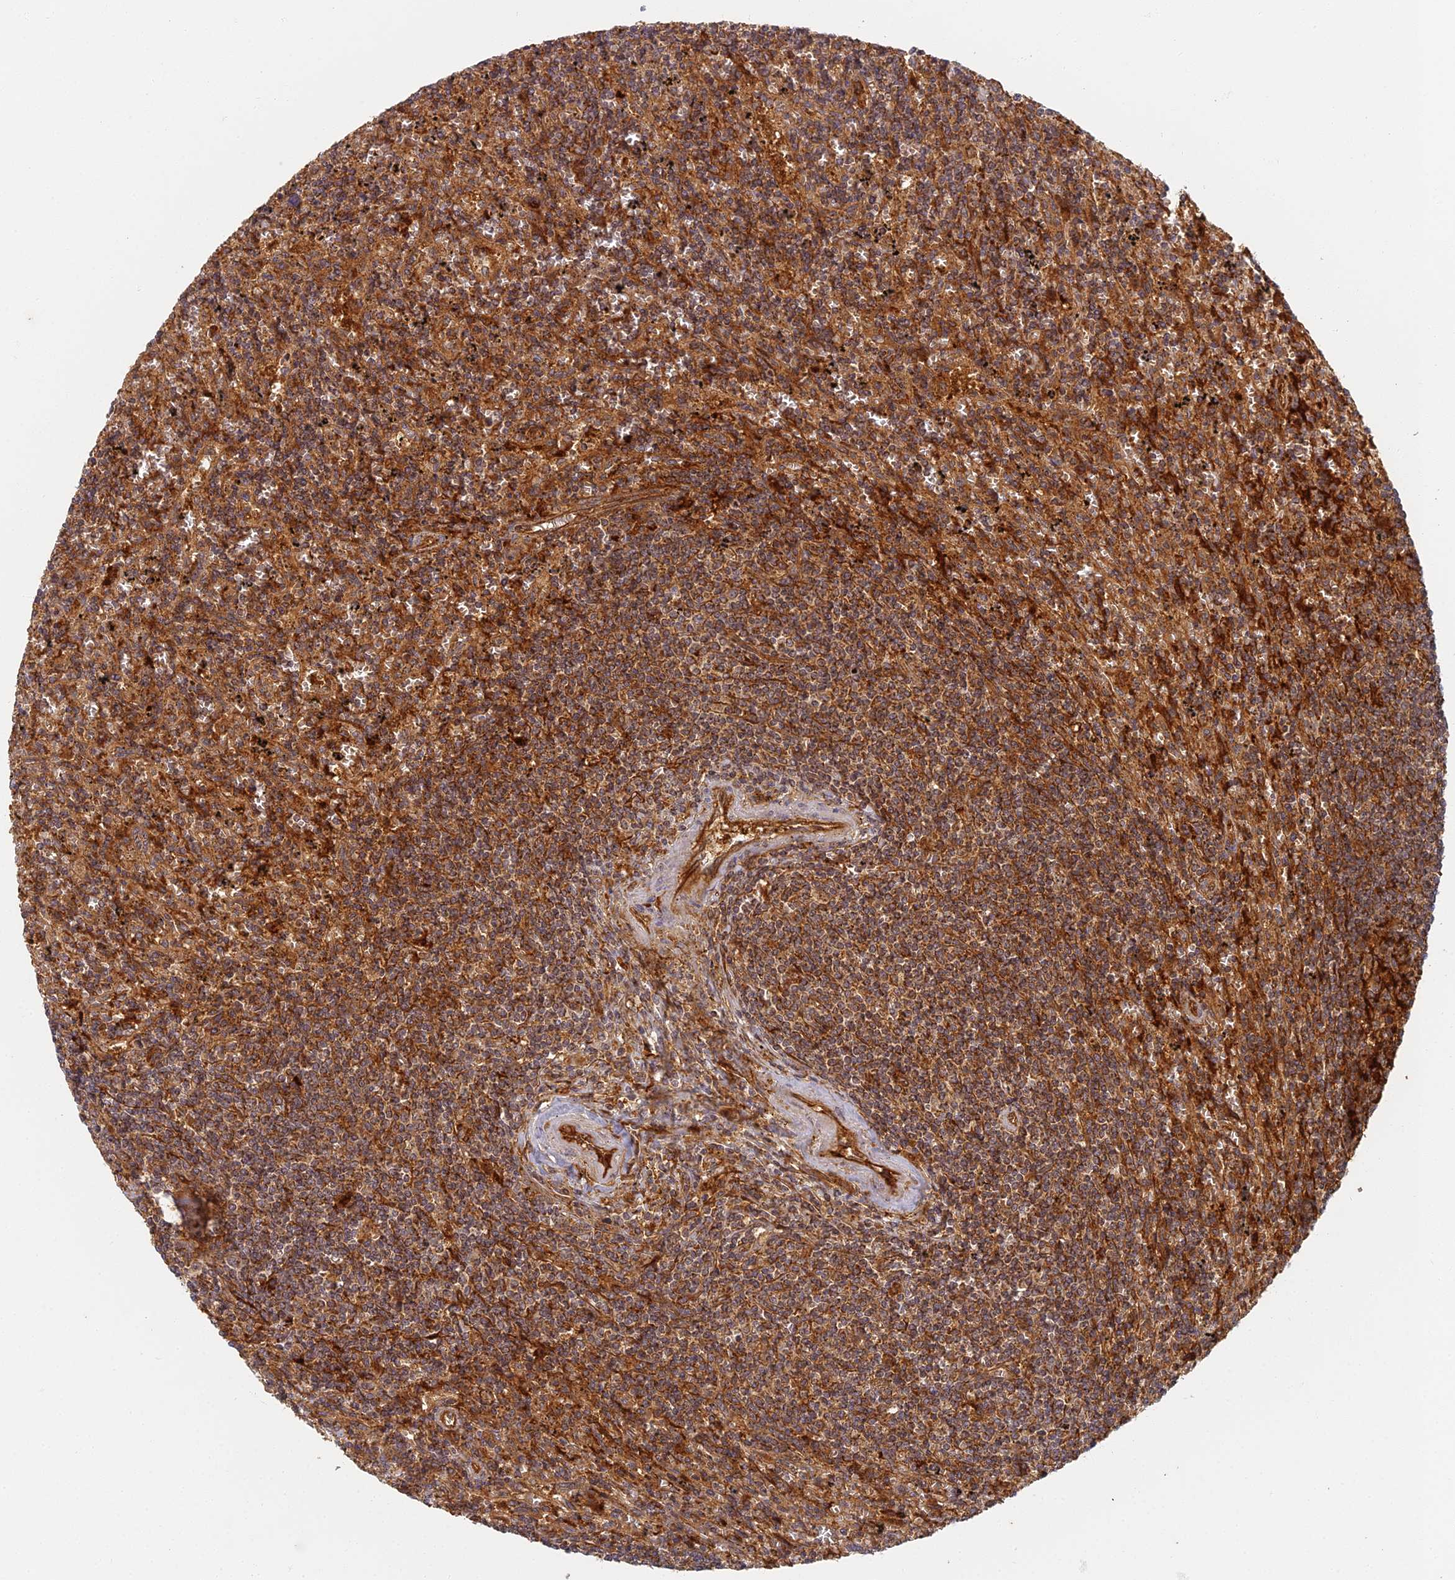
{"staining": {"intensity": "strong", "quantity": ">75%", "location": "cytoplasmic/membranous"}, "tissue": "lymphoma", "cell_type": "Tumor cells", "image_type": "cancer", "snomed": [{"axis": "morphology", "description": "Malignant lymphoma, non-Hodgkin's type, Low grade"}, {"axis": "topography", "description": "Spleen"}], "caption": "Lymphoma stained with a brown dye exhibits strong cytoplasmic/membranous positive staining in approximately >75% of tumor cells.", "gene": "INO80D", "patient": {"sex": "male", "age": 76}}